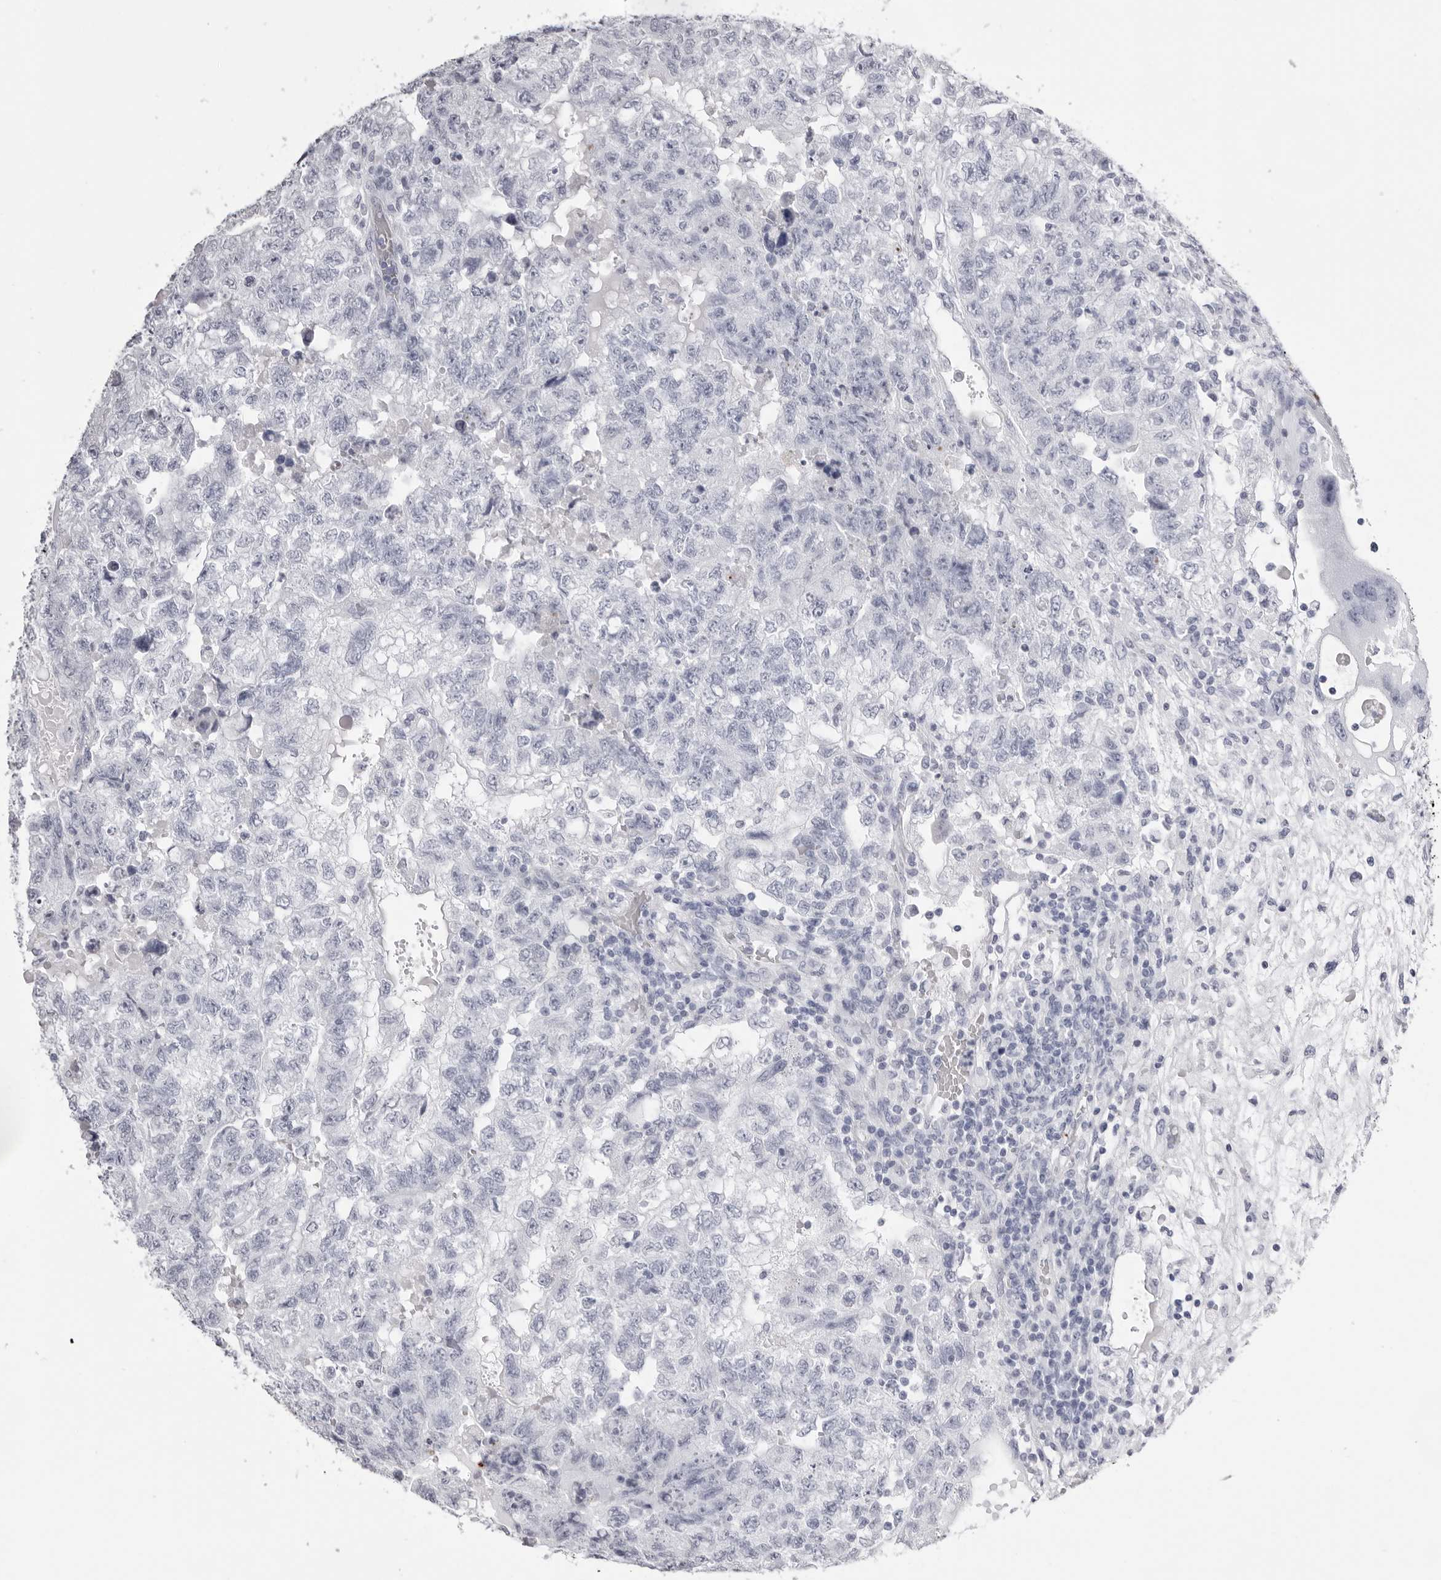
{"staining": {"intensity": "negative", "quantity": "none", "location": "none"}, "tissue": "testis cancer", "cell_type": "Tumor cells", "image_type": "cancer", "snomed": [{"axis": "morphology", "description": "Carcinoma, Embryonal, NOS"}, {"axis": "topography", "description": "Testis"}], "caption": "DAB (3,3'-diaminobenzidine) immunohistochemical staining of human testis cancer (embryonal carcinoma) exhibits no significant expression in tumor cells.", "gene": "TMOD4", "patient": {"sex": "male", "age": 36}}